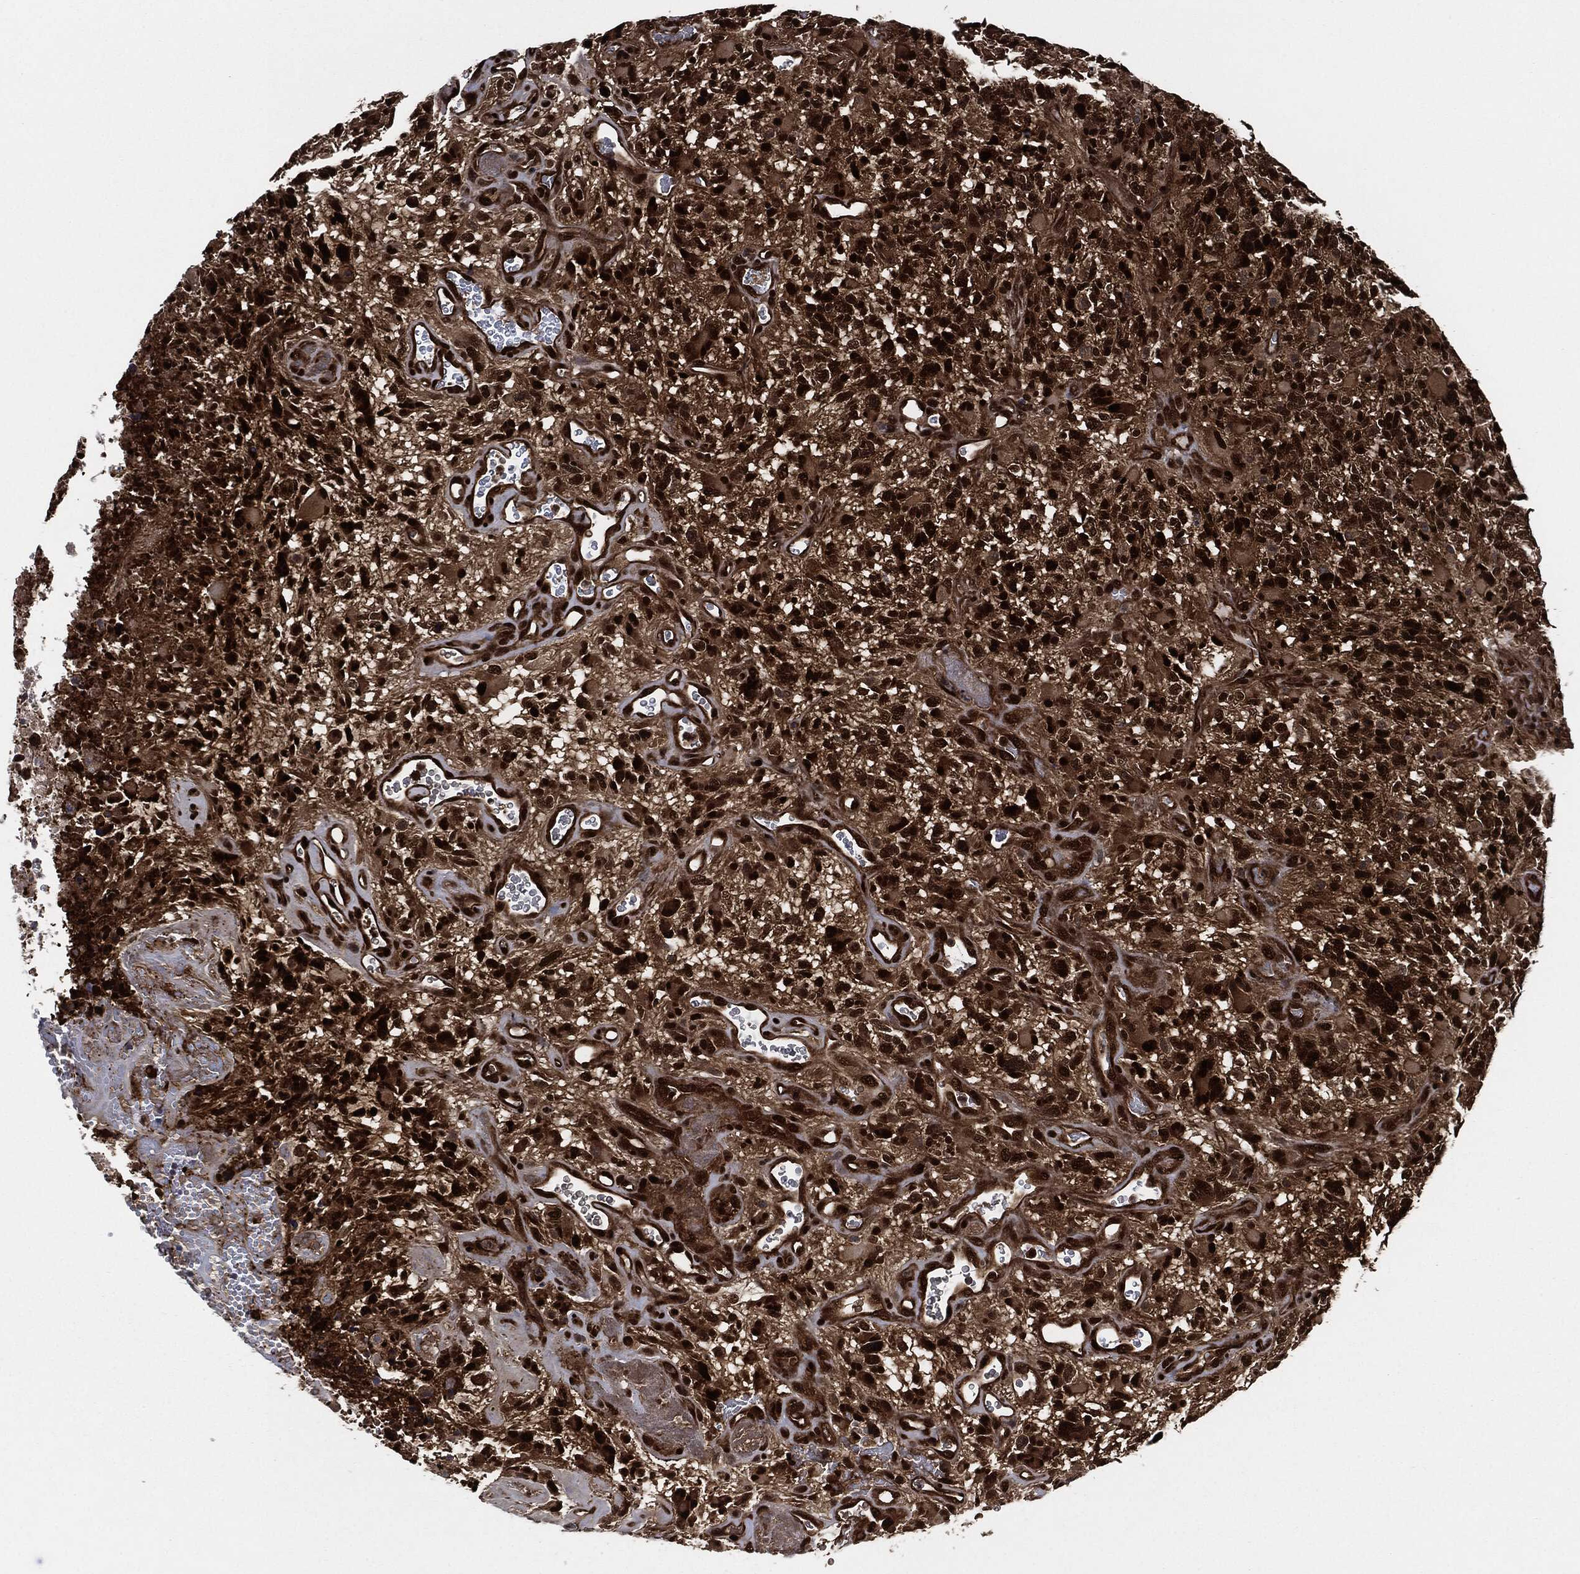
{"staining": {"intensity": "strong", "quantity": ">75%", "location": "nuclear"}, "tissue": "glioma", "cell_type": "Tumor cells", "image_type": "cancer", "snomed": [{"axis": "morphology", "description": "Glioma, malignant, High grade"}, {"axis": "topography", "description": "Brain"}], "caption": "Protein staining demonstrates strong nuclear positivity in about >75% of tumor cells in glioma.", "gene": "DCTN1", "patient": {"sex": "female", "age": 71}}